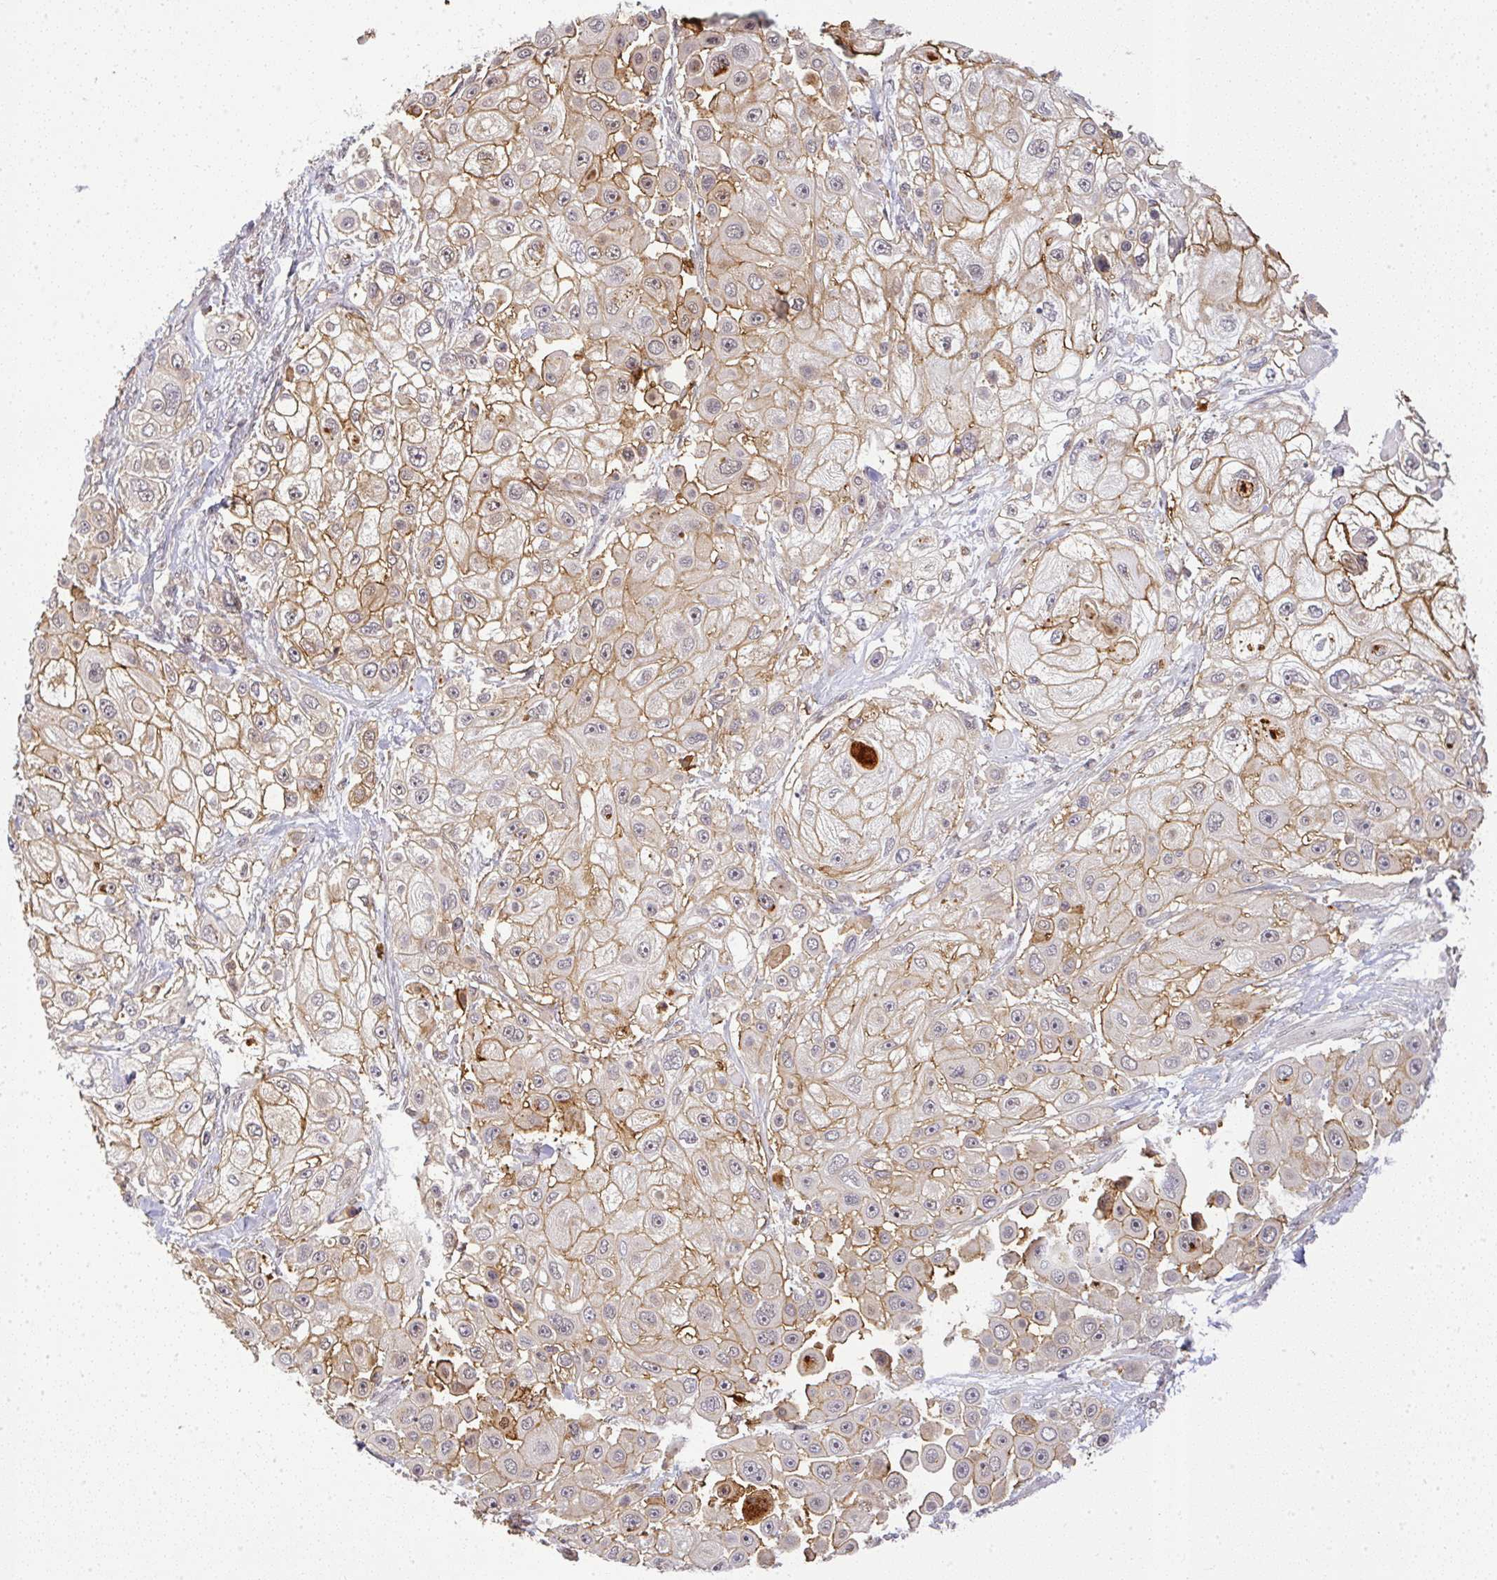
{"staining": {"intensity": "strong", "quantity": "25%-75%", "location": "cytoplasmic/membranous"}, "tissue": "skin cancer", "cell_type": "Tumor cells", "image_type": "cancer", "snomed": [{"axis": "morphology", "description": "Squamous cell carcinoma, NOS"}, {"axis": "topography", "description": "Skin"}], "caption": "An image showing strong cytoplasmic/membranous staining in about 25%-75% of tumor cells in skin cancer, as visualized by brown immunohistochemical staining.", "gene": "FAM153A", "patient": {"sex": "male", "age": 67}}